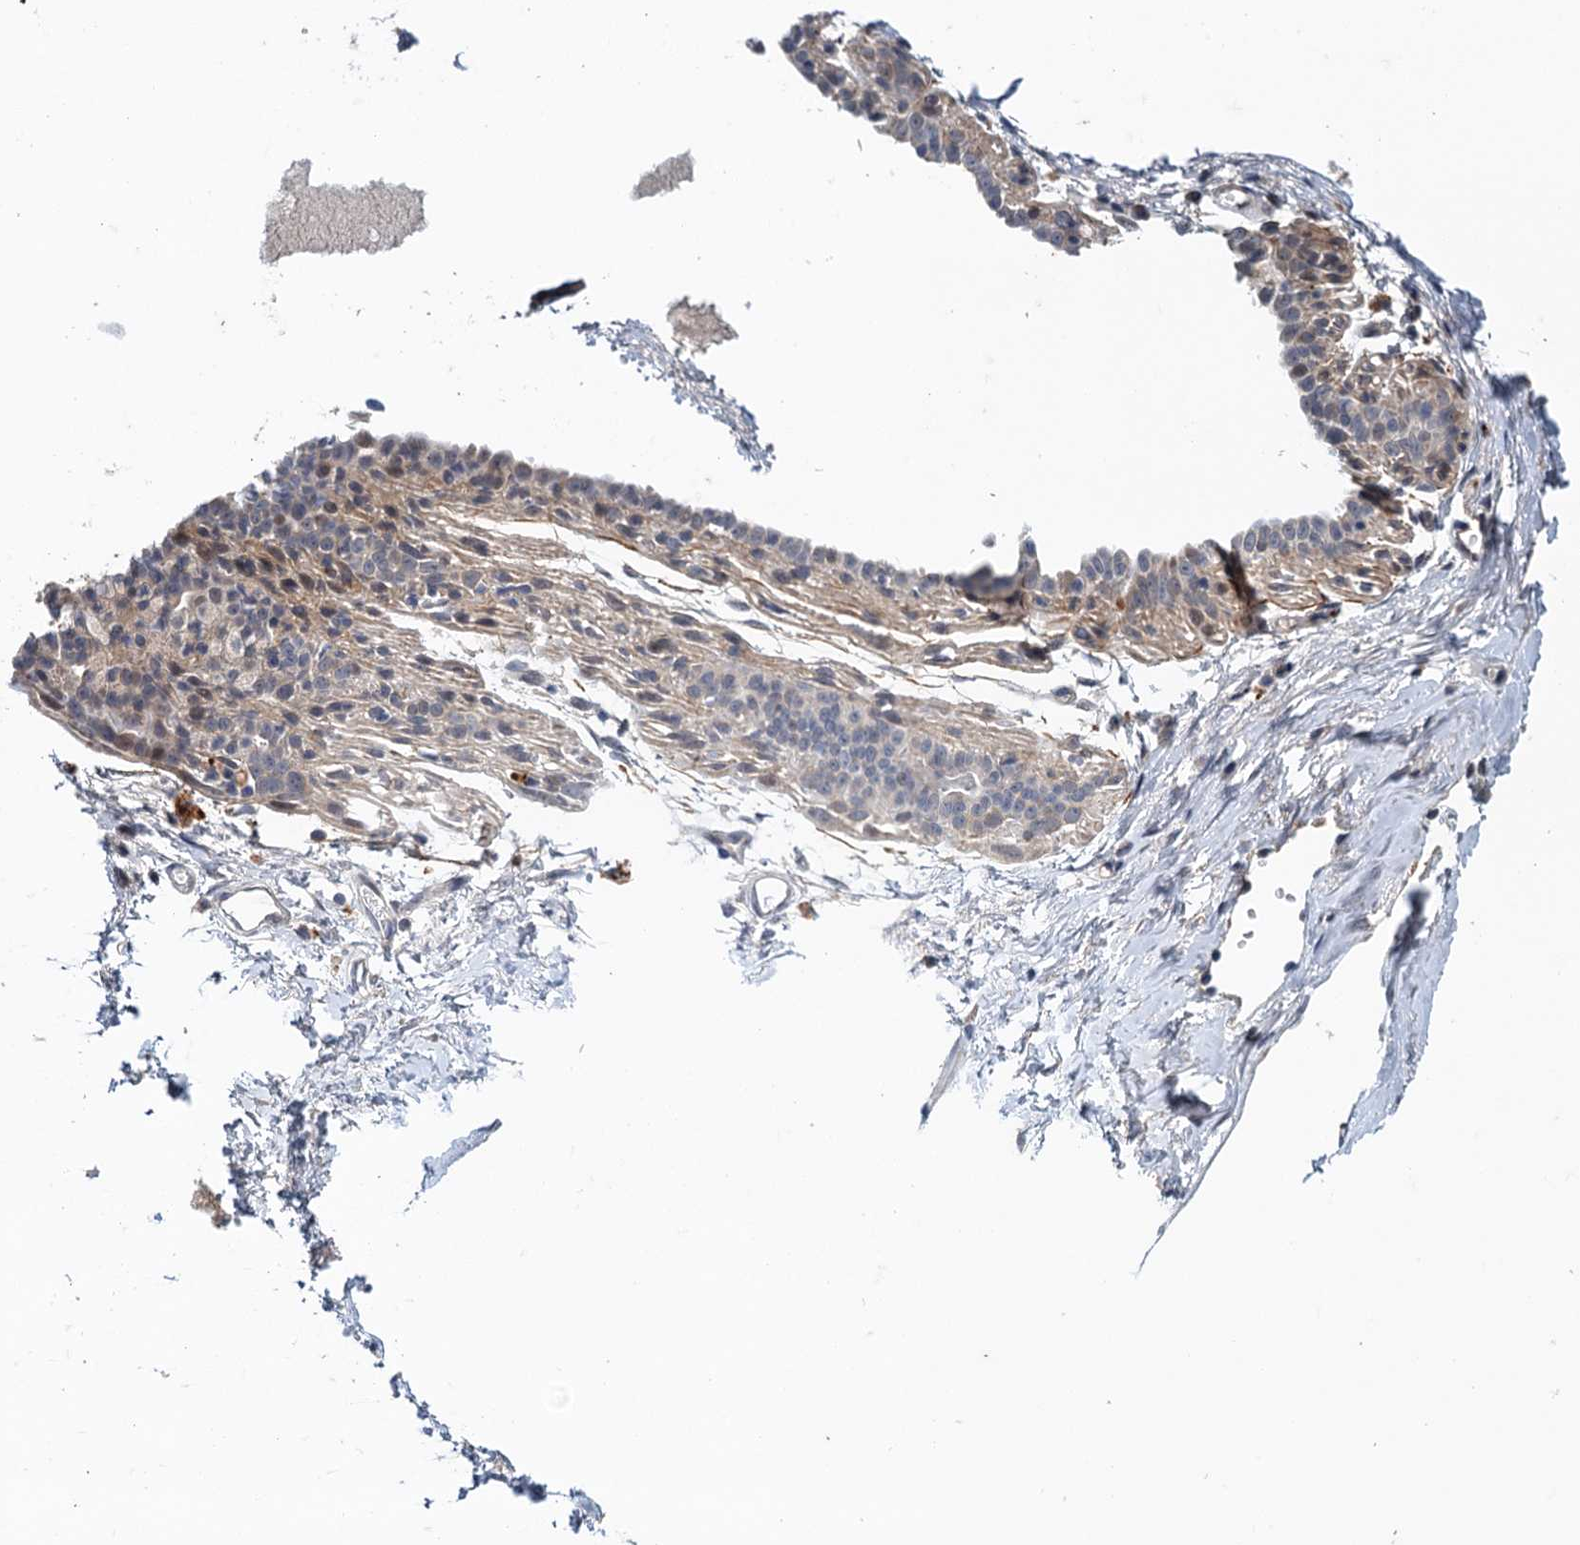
{"staining": {"intensity": "negative", "quantity": "none", "location": "none"}, "tissue": "breast", "cell_type": "Adipocytes", "image_type": "normal", "snomed": [{"axis": "morphology", "description": "Normal tissue, NOS"}, {"axis": "topography", "description": "Breast"}], "caption": "Adipocytes are negative for protein expression in normal human breast. The staining is performed using DAB brown chromogen with nuclei counter-stained in using hematoxylin.", "gene": "MDM1", "patient": {"sex": "female", "age": 45}}